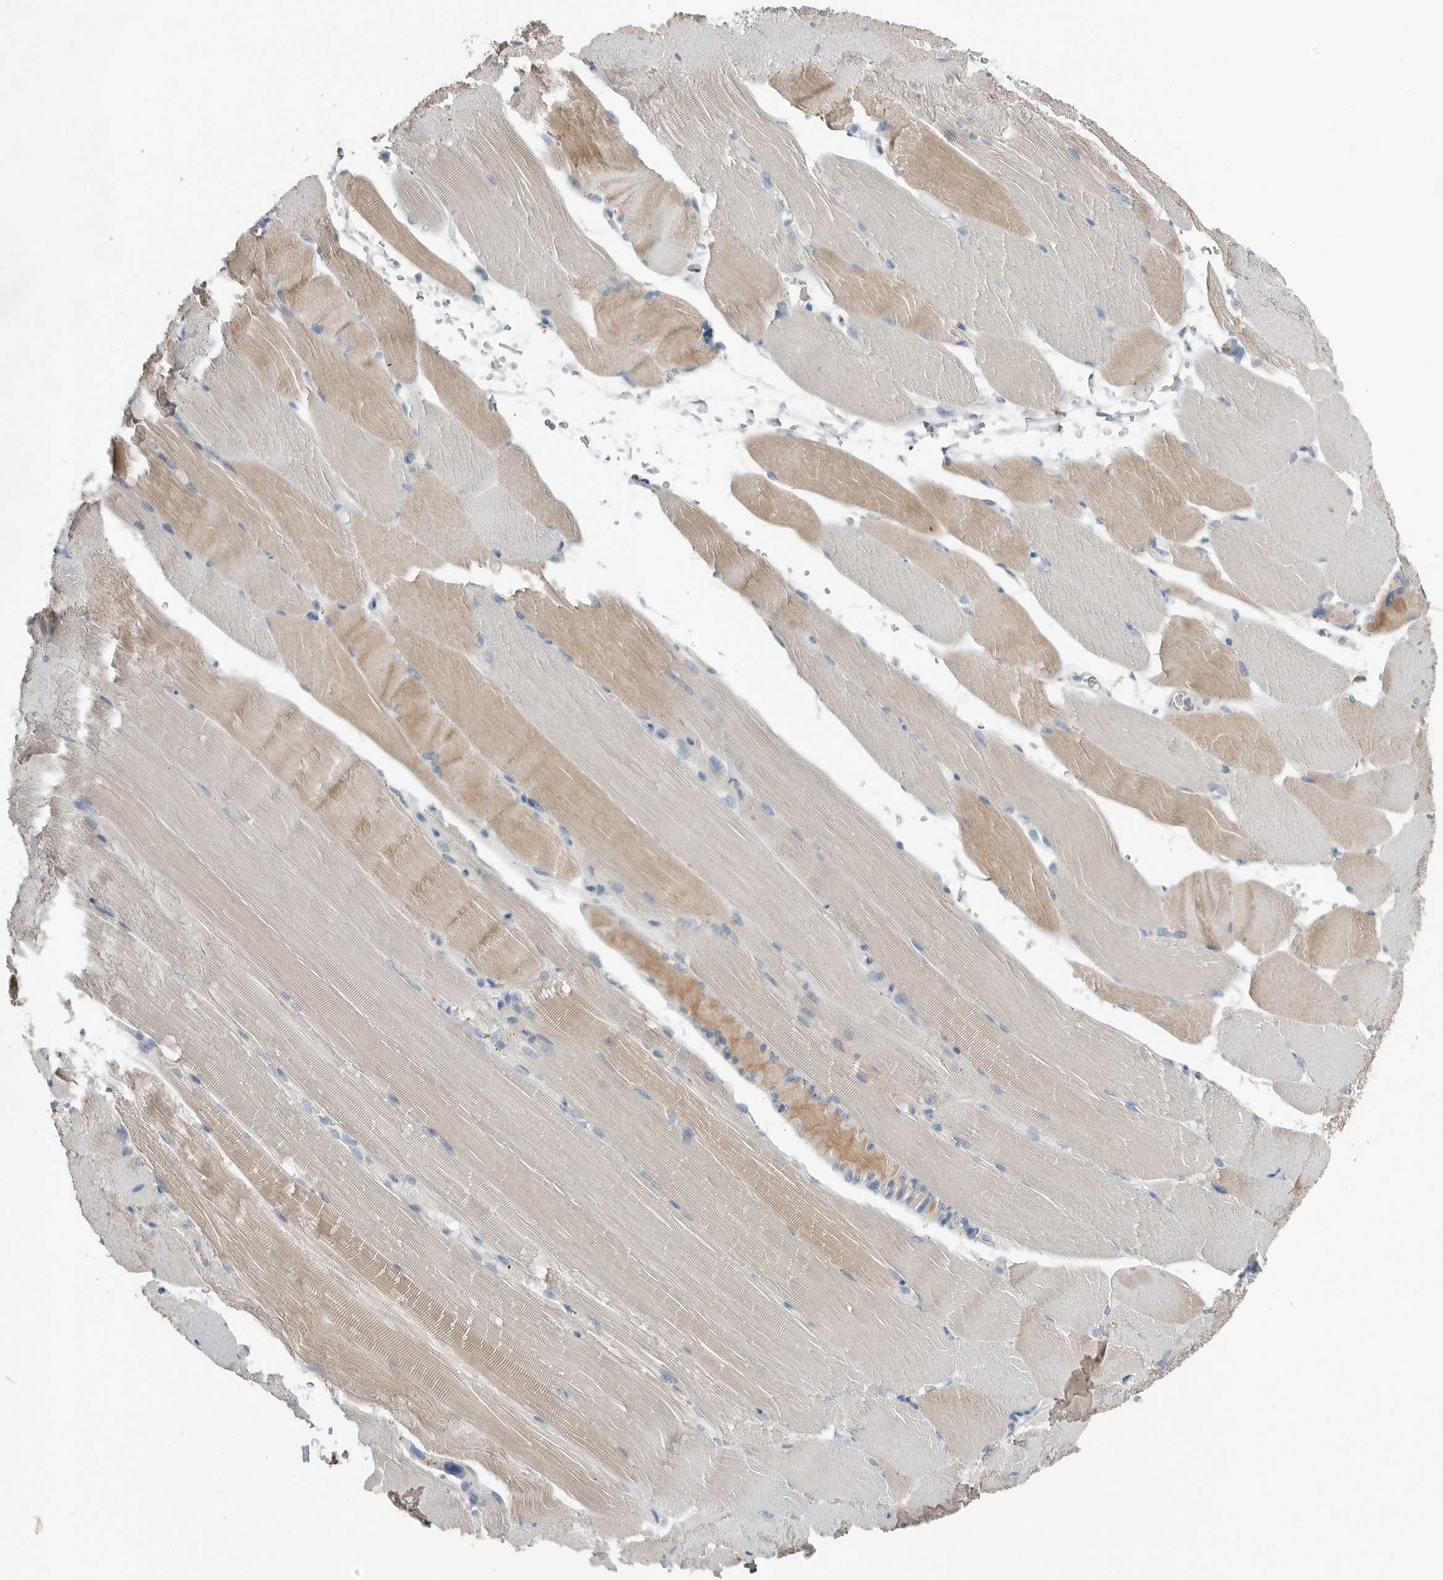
{"staining": {"intensity": "weak", "quantity": ">75%", "location": "cytoplasmic/membranous"}, "tissue": "skeletal muscle", "cell_type": "Myocytes", "image_type": "normal", "snomed": [{"axis": "morphology", "description": "Normal tissue, NOS"}, {"axis": "topography", "description": "Skeletal muscle"}, {"axis": "topography", "description": "Parathyroid gland"}], "caption": "Immunohistochemical staining of benign skeletal muscle reveals weak cytoplasmic/membranous protein positivity in approximately >75% of myocytes.", "gene": "SERPINB7", "patient": {"sex": "female", "age": 37}}